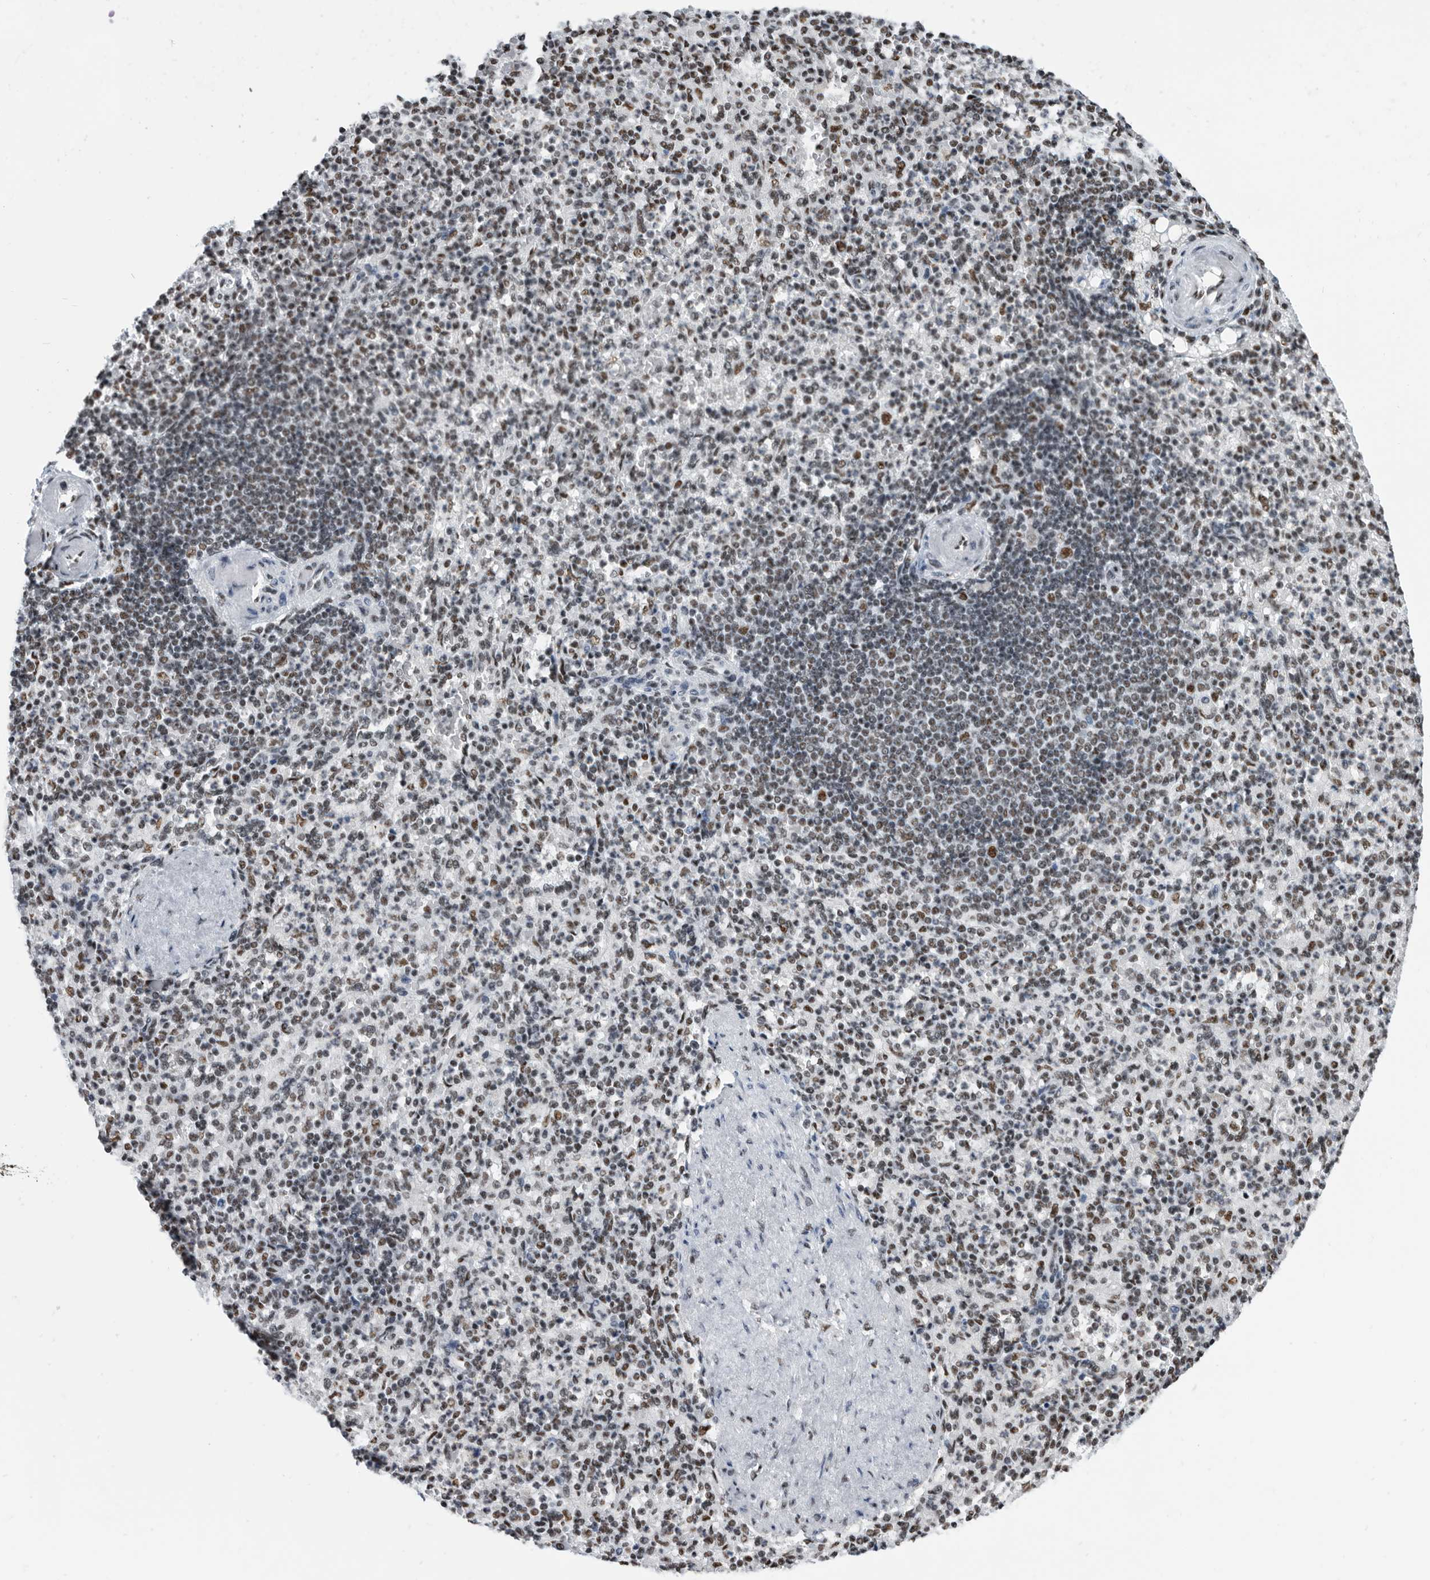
{"staining": {"intensity": "moderate", "quantity": ">75%", "location": "nuclear"}, "tissue": "spleen", "cell_type": "Cells in red pulp", "image_type": "normal", "snomed": [{"axis": "morphology", "description": "Normal tissue, NOS"}, {"axis": "topography", "description": "Spleen"}], "caption": "A high-resolution micrograph shows IHC staining of normal spleen, which shows moderate nuclear expression in approximately >75% of cells in red pulp.", "gene": "SF3A1", "patient": {"sex": "female", "age": 74}}